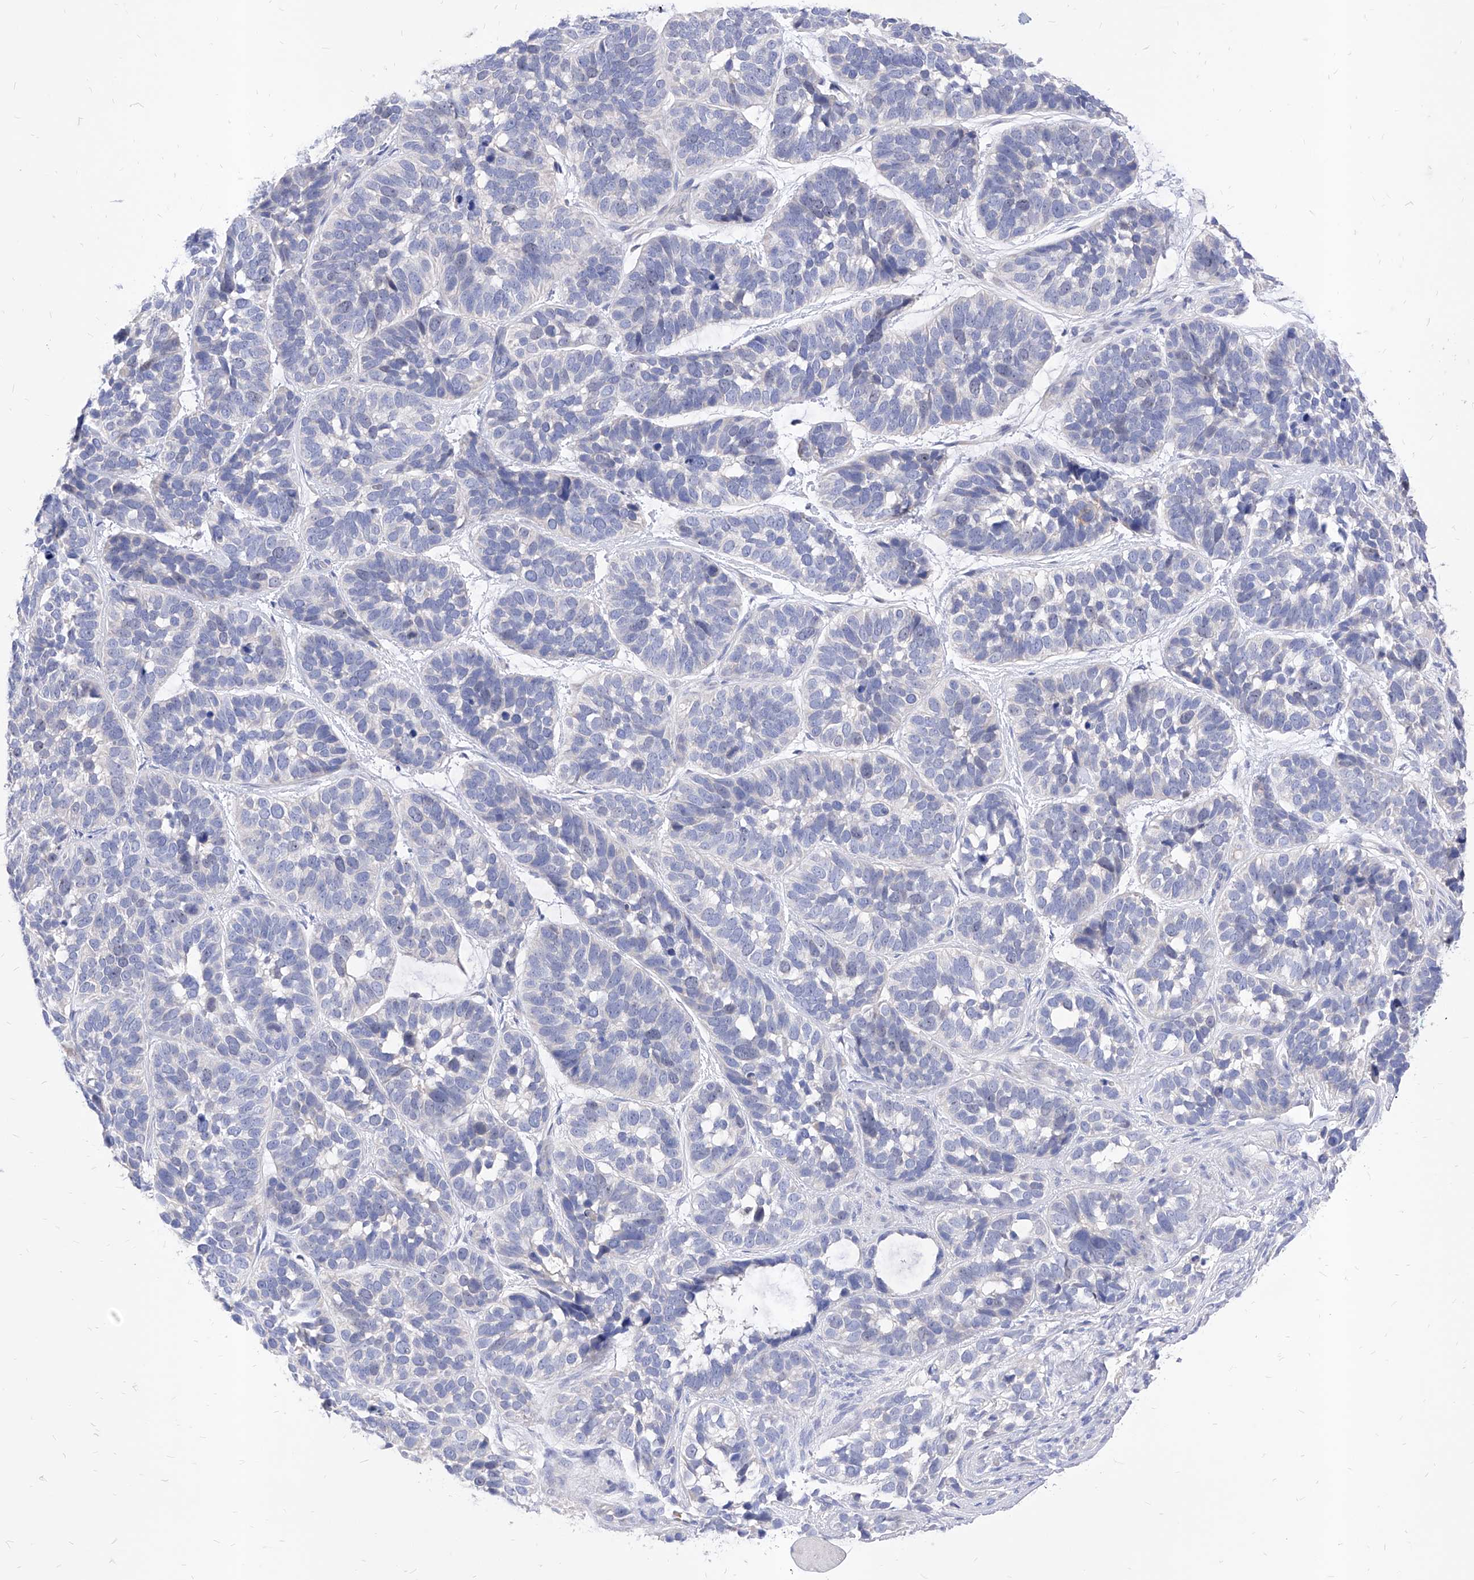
{"staining": {"intensity": "negative", "quantity": "none", "location": "none"}, "tissue": "skin cancer", "cell_type": "Tumor cells", "image_type": "cancer", "snomed": [{"axis": "morphology", "description": "Basal cell carcinoma"}, {"axis": "topography", "description": "Skin"}], "caption": "Immunohistochemistry photomicrograph of neoplastic tissue: human skin basal cell carcinoma stained with DAB (3,3'-diaminobenzidine) demonstrates no significant protein staining in tumor cells.", "gene": "VAX1", "patient": {"sex": "male", "age": 62}}